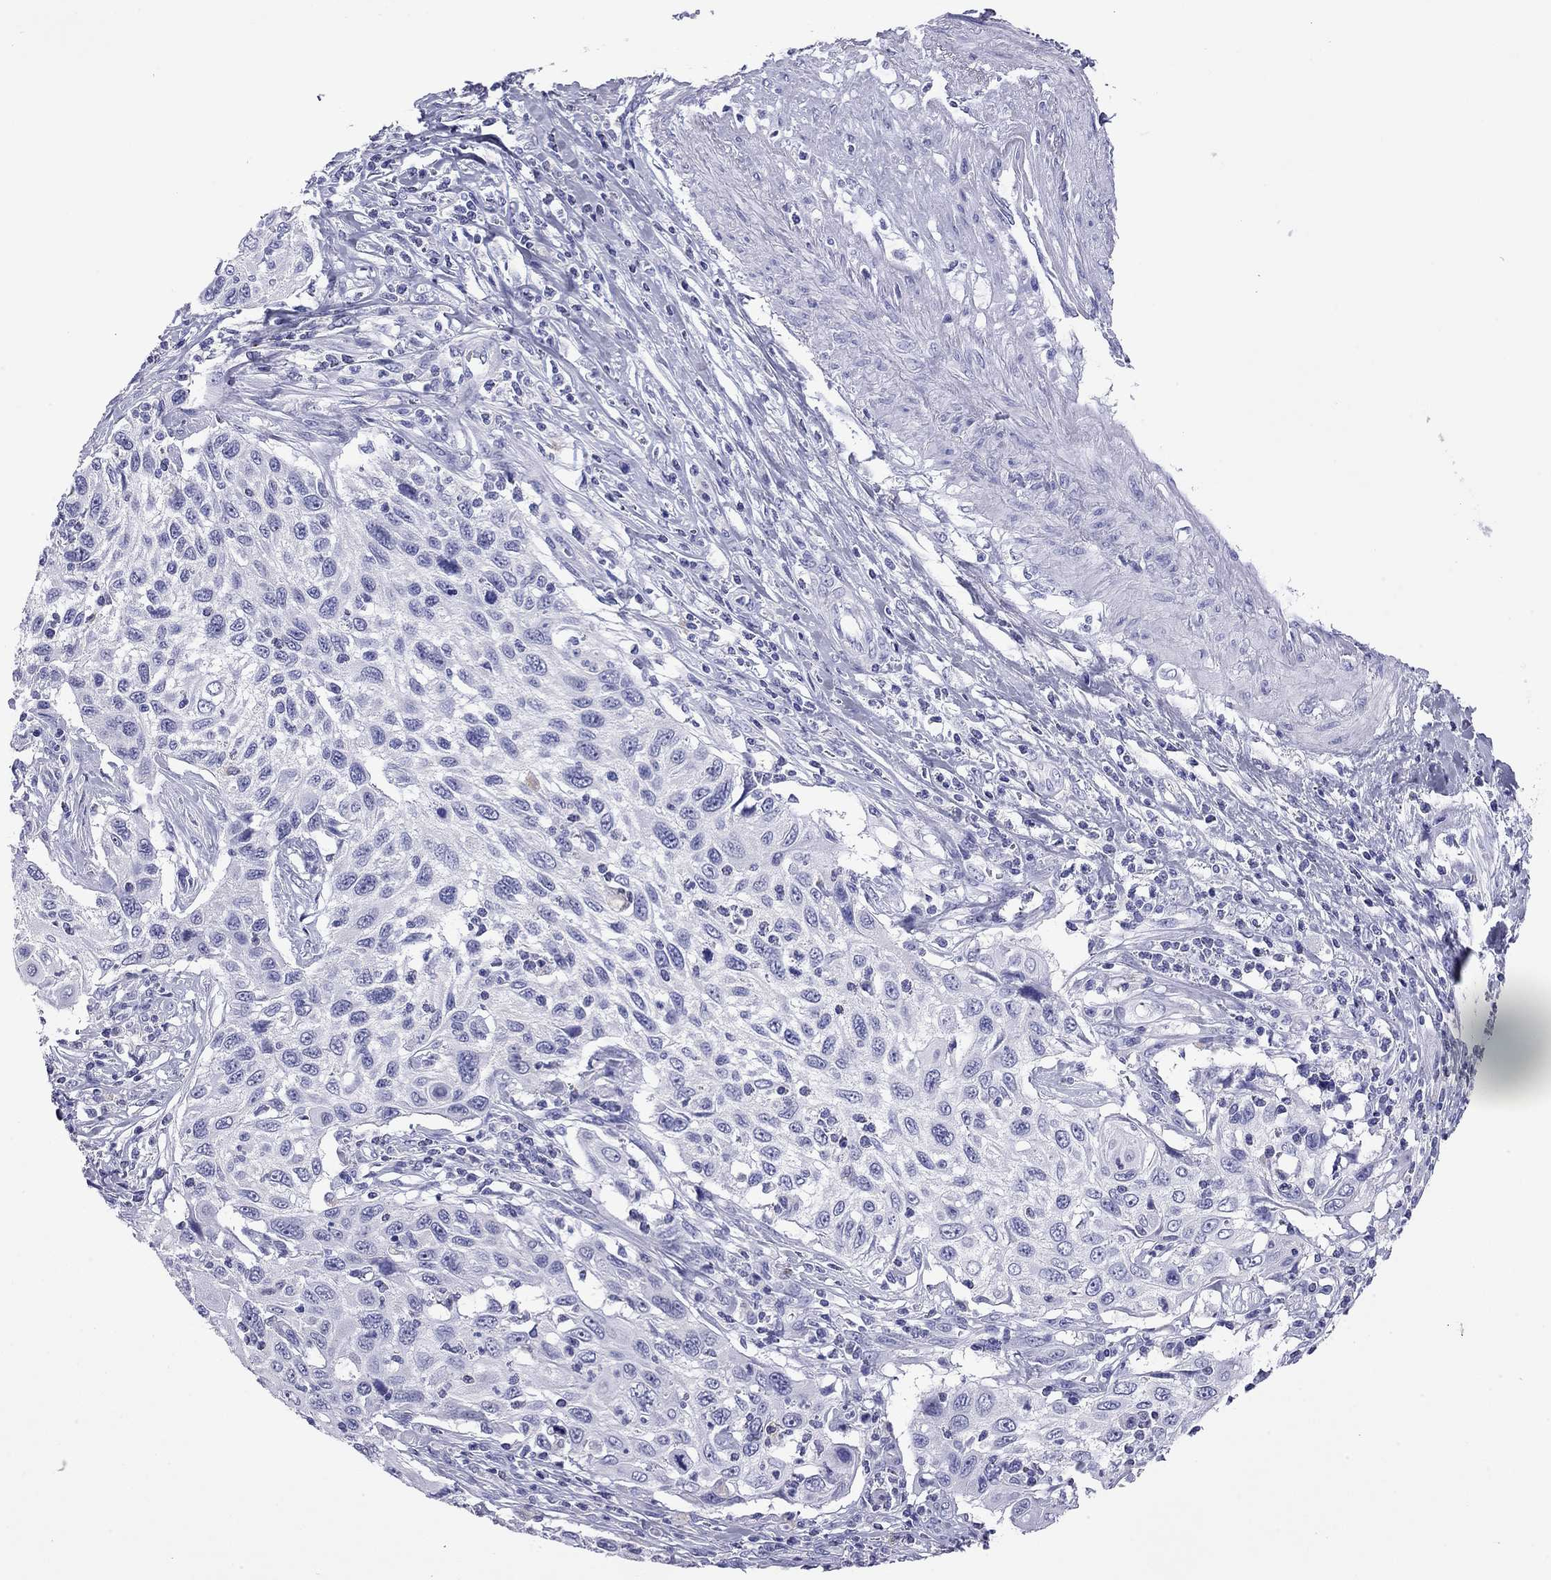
{"staining": {"intensity": "negative", "quantity": "none", "location": "none"}, "tissue": "cervical cancer", "cell_type": "Tumor cells", "image_type": "cancer", "snomed": [{"axis": "morphology", "description": "Squamous cell carcinoma, NOS"}, {"axis": "topography", "description": "Cervix"}], "caption": "A high-resolution photomicrograph shows immunohistochemistry (IHC) staining of cervical squamous cell carcinoma, which exhibits no significant expression in tumor cells.", "gene": "ODF4", "patient": {"sex": "female", "age": 70}}